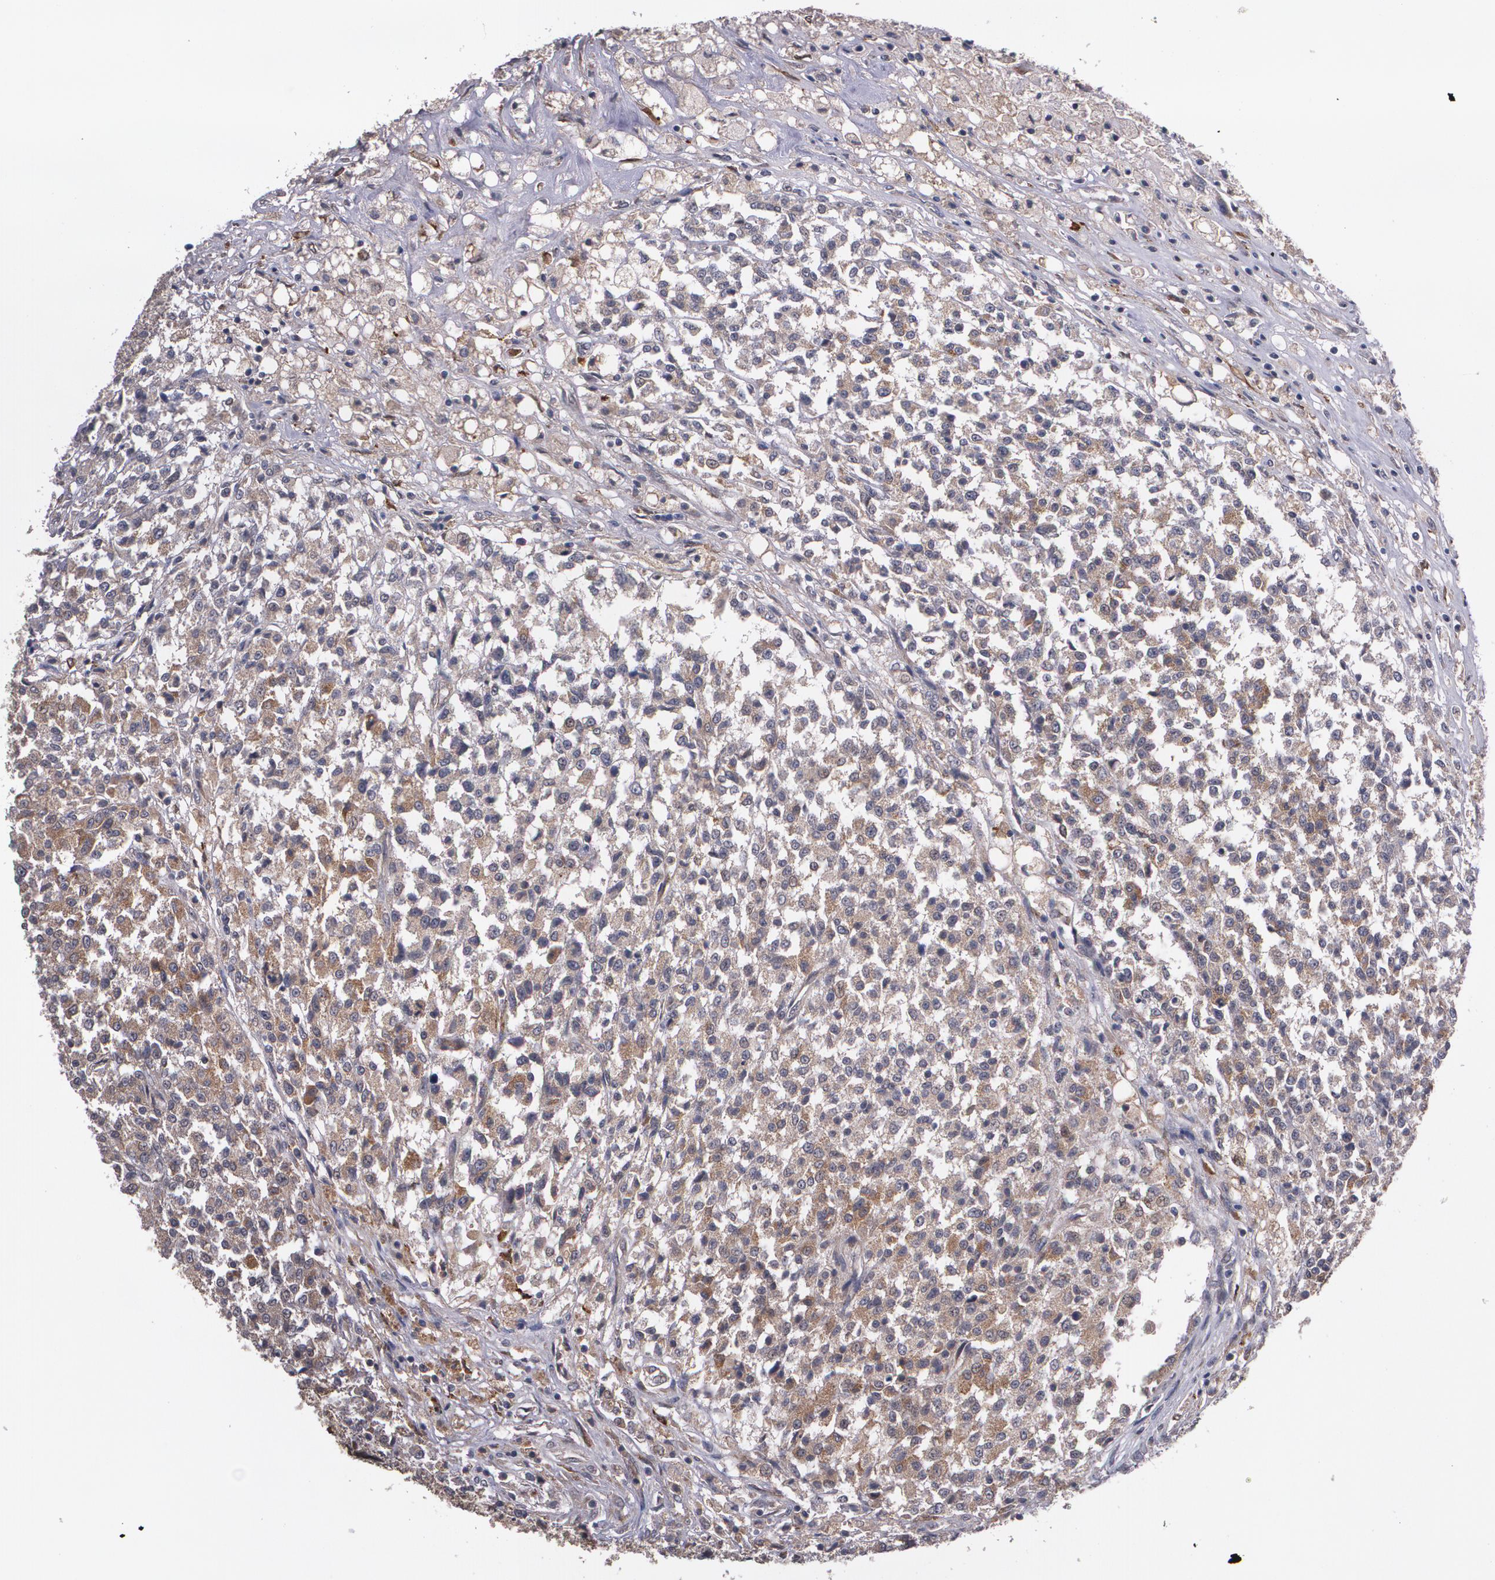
{"staining": {"intensity": "moderate", "quantity": ">75%", "location": "cytoplasmic/membranous"}, "tissue": "testis cancer", "cell_type": "Tumor cells", "image_type": "cancer", "snomed": [{"axis": "morphology", "description": "Seminoma, NOS"}, {"axis": "topography", "description": "Testis"}], "caption": "Testis cancer (seminoma) tissue displays moderate cytoplasmic/membranous expression in approximately >75% of tumor cells, visualized by immunohistochemistry.", "gene": "IFNGR2", "patient": {"sex": "male", "age": 59}}